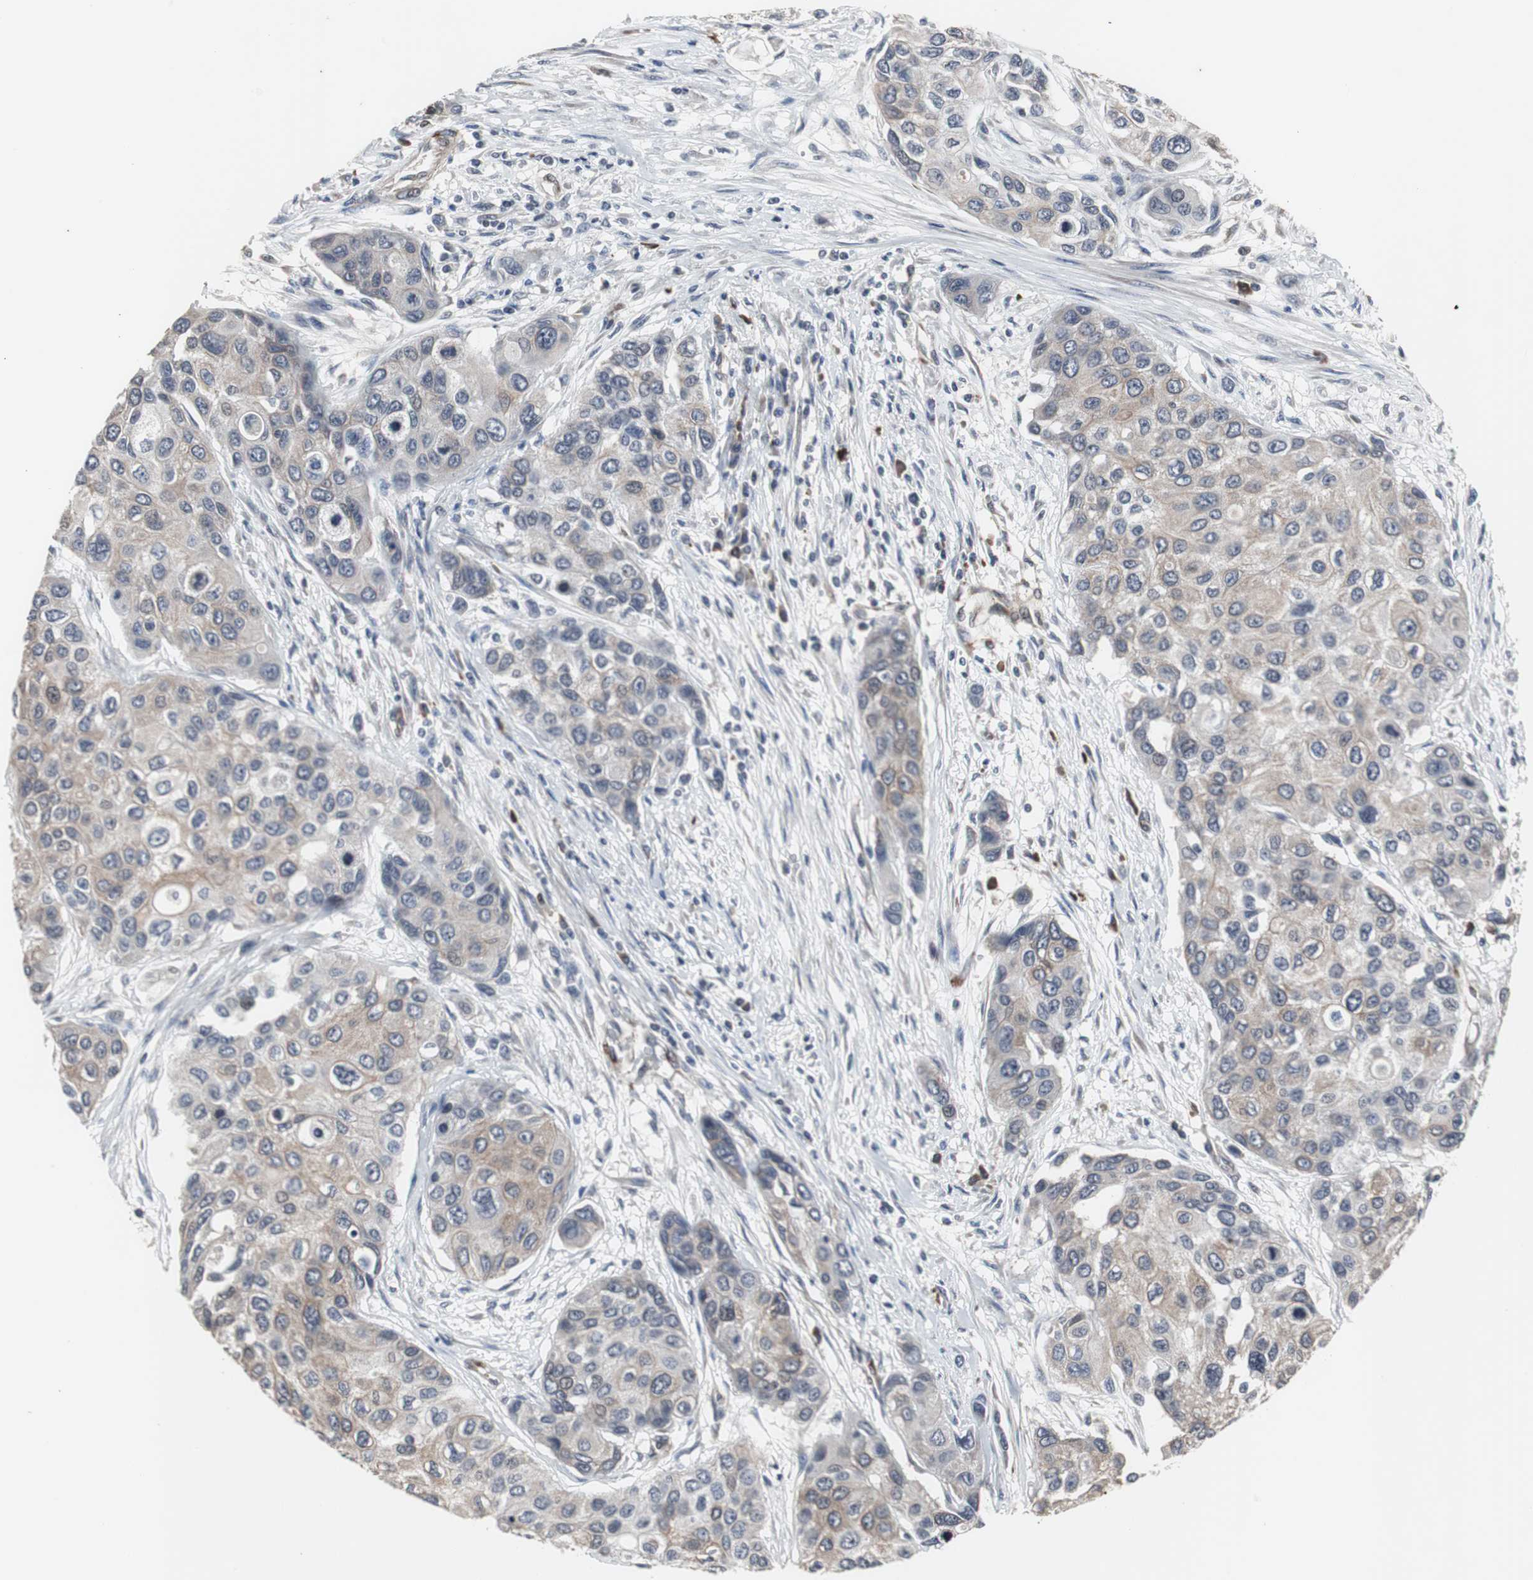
{"staining": {"intensity": "weak", "quantity": ">75%", "location": "cytoplasmic/membranous"}, "tissue": "urothelial cancer", "cell_type": "Tumor cells", "image_type": "cancer", "snomed": [{"axis": "morphology", "description": "Urothelial carcinoma, High grade"}, {"axis": "topography", "description": "Urinary bladder"}], "caption": "The image shows staining of high-grade urothelial carcinoma, revealing weak cytoplasmic/membranous protein expression (brown color) within tumor cells. Immunohistochemistry stains the protein of interest in brown and the nuclei are stained blue.", "gene": "CRADD", "patient": {"sex": "female", "age": 56}}